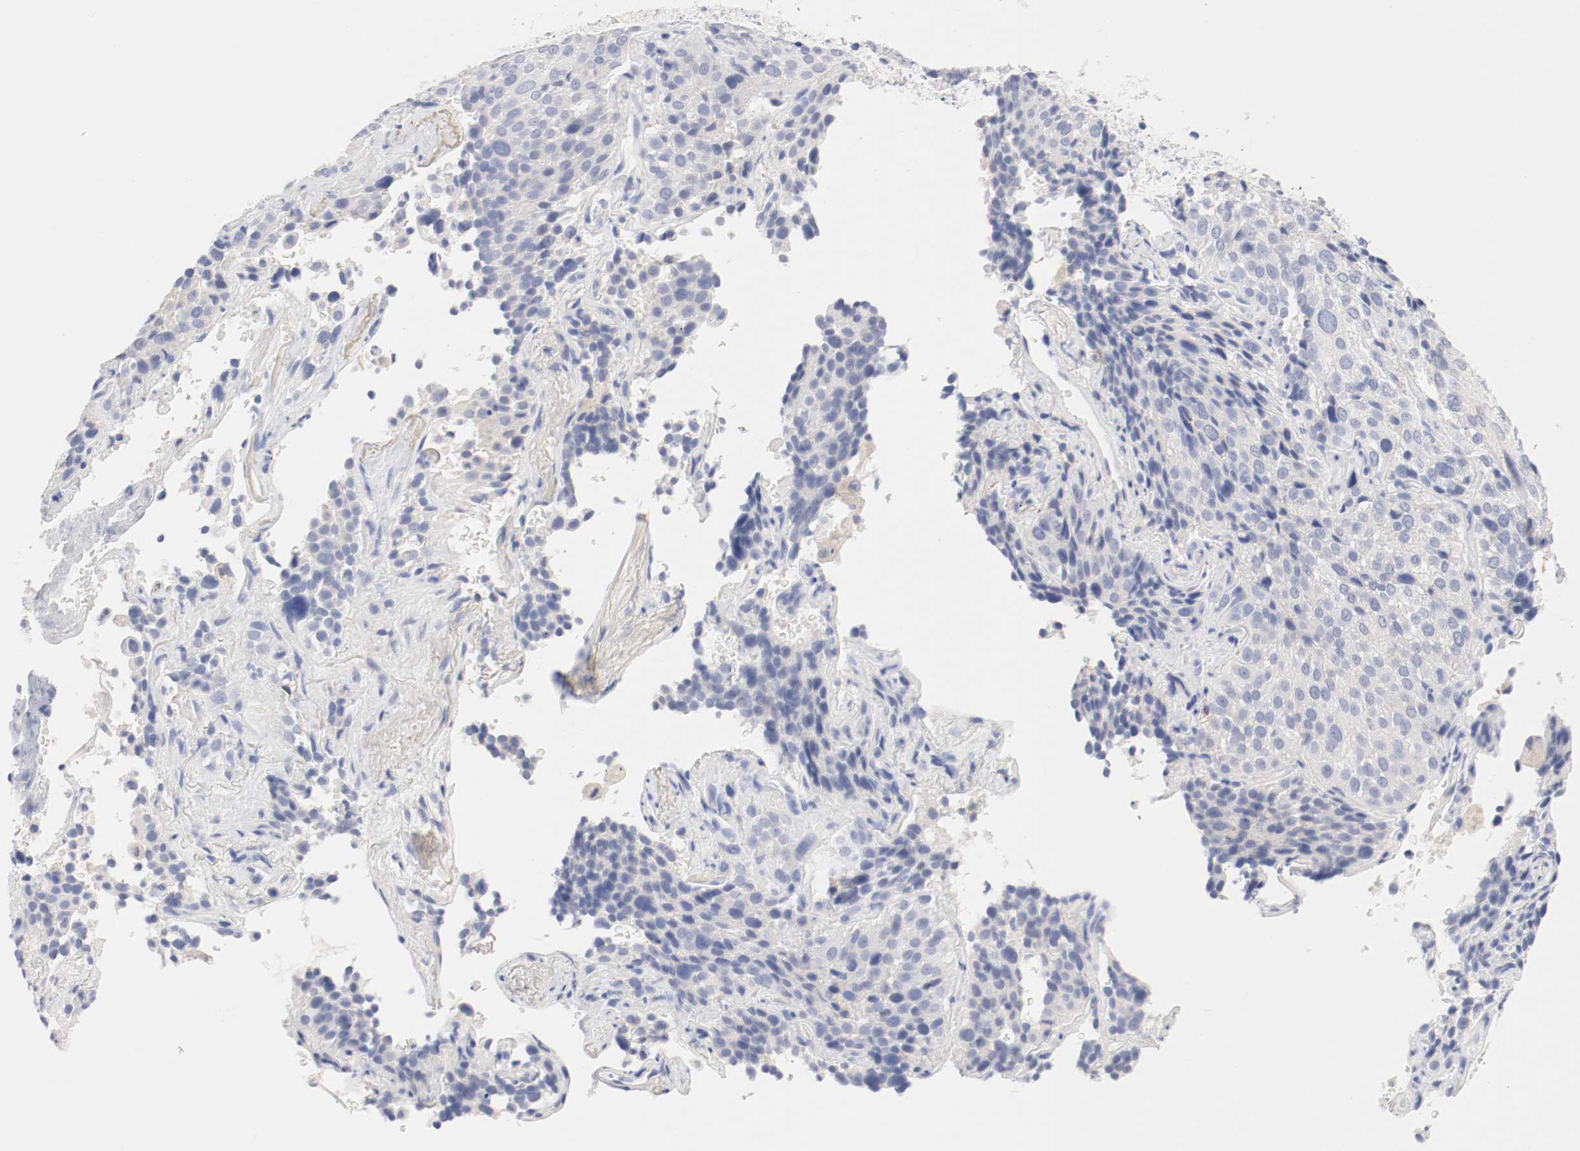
{"staining": {"intensity": "negative", "quantity": "none", "location": "none"}, "tissue": "lung cancer", "cell_type": "Tumor cells", "image_type": "cancer", "snomed": [{"axis": "morphology", "description": "Squamous cell carcinoma, NOS"}, {"axis": "topography", "description": "Lung"}], "caption": "The photomicrograph demonstrates no staining of tumor cells in lung squamous cell carcinoma.", "gene": "HOMER1", "patient": {"sex": "male", "age": 54}}